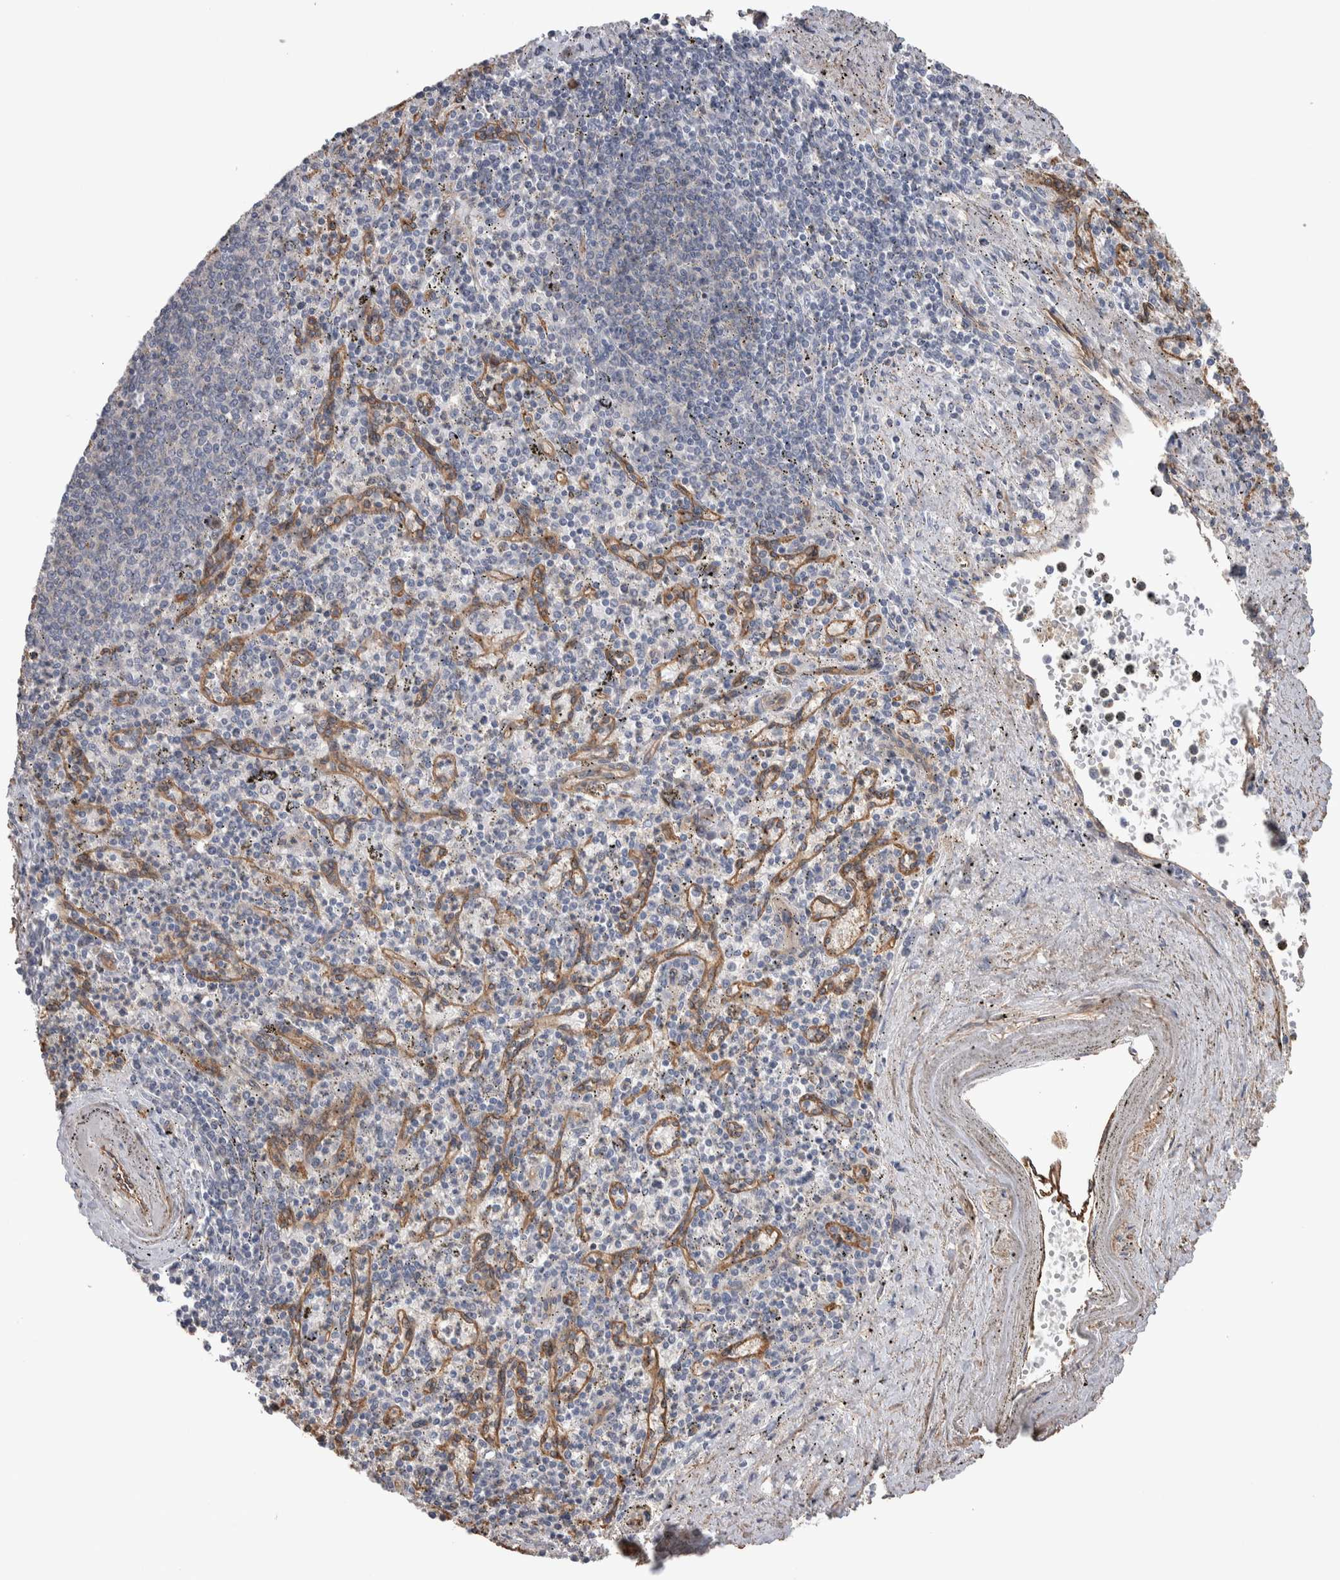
{"staining": {"intensity": "negative", "quantity": "none", "location": "none"}, "tissue": "spleen", "cell_type": "Cells in red pulp", "image_type": "normal", "snomed": [{"axis": "morphology", "description": "Normal tissue, NOS"}, {"axis": "topography", "description": "Spleen"}], "caption": "The micrograph reveals no staining of cells in red pulp in normal spleen. (DAB IHC with hematoxylin counter stain).", "gene": "GCNA", "patient": {"sex": "male", "age": 72}}